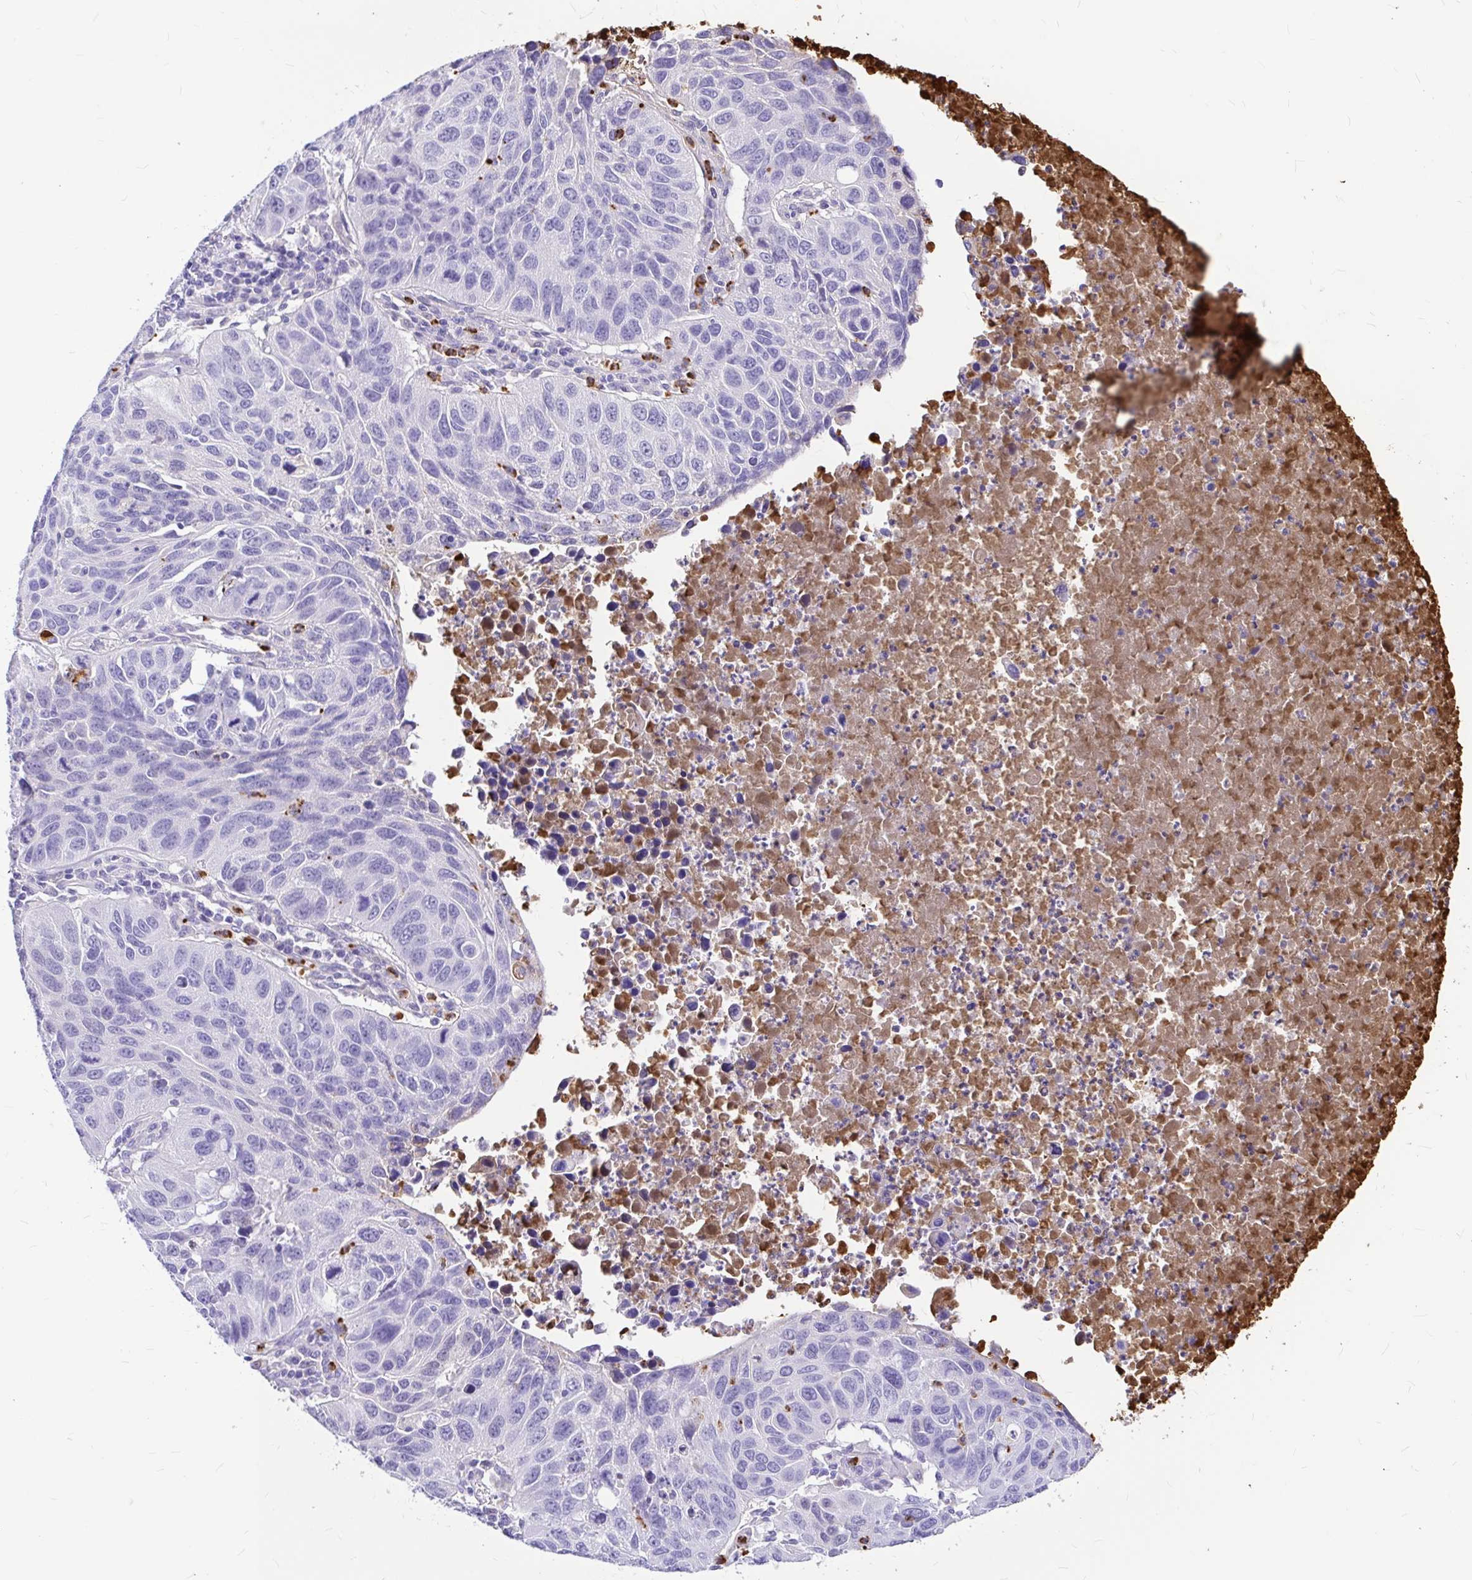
{"staining": {"intensity": "negative", "quantity": "none", "location": "none"}, "tissue": "lung cancer", "cell_type": "Tumor cells", "image_type": "cancer", "snomed": [{"axis": "morphology", "description": "Squamous cell carcinoma, NOS"}, {"axis": "topography", "description": "Lung"}], "caption": "Immunohistochemistry image of neoplastic tissue: human lung cancer stained with DAB (3,3'-diaminobenzidine) displays no significant protein expression in tumor cells. The staining is performed using DAB (3,3'-diaminobenzidine) brown chromogen with nuclei counter-stained in using hematoxylin.", "gene": "CLEC1B", "patient": {"sex": "female", "age": 61}}